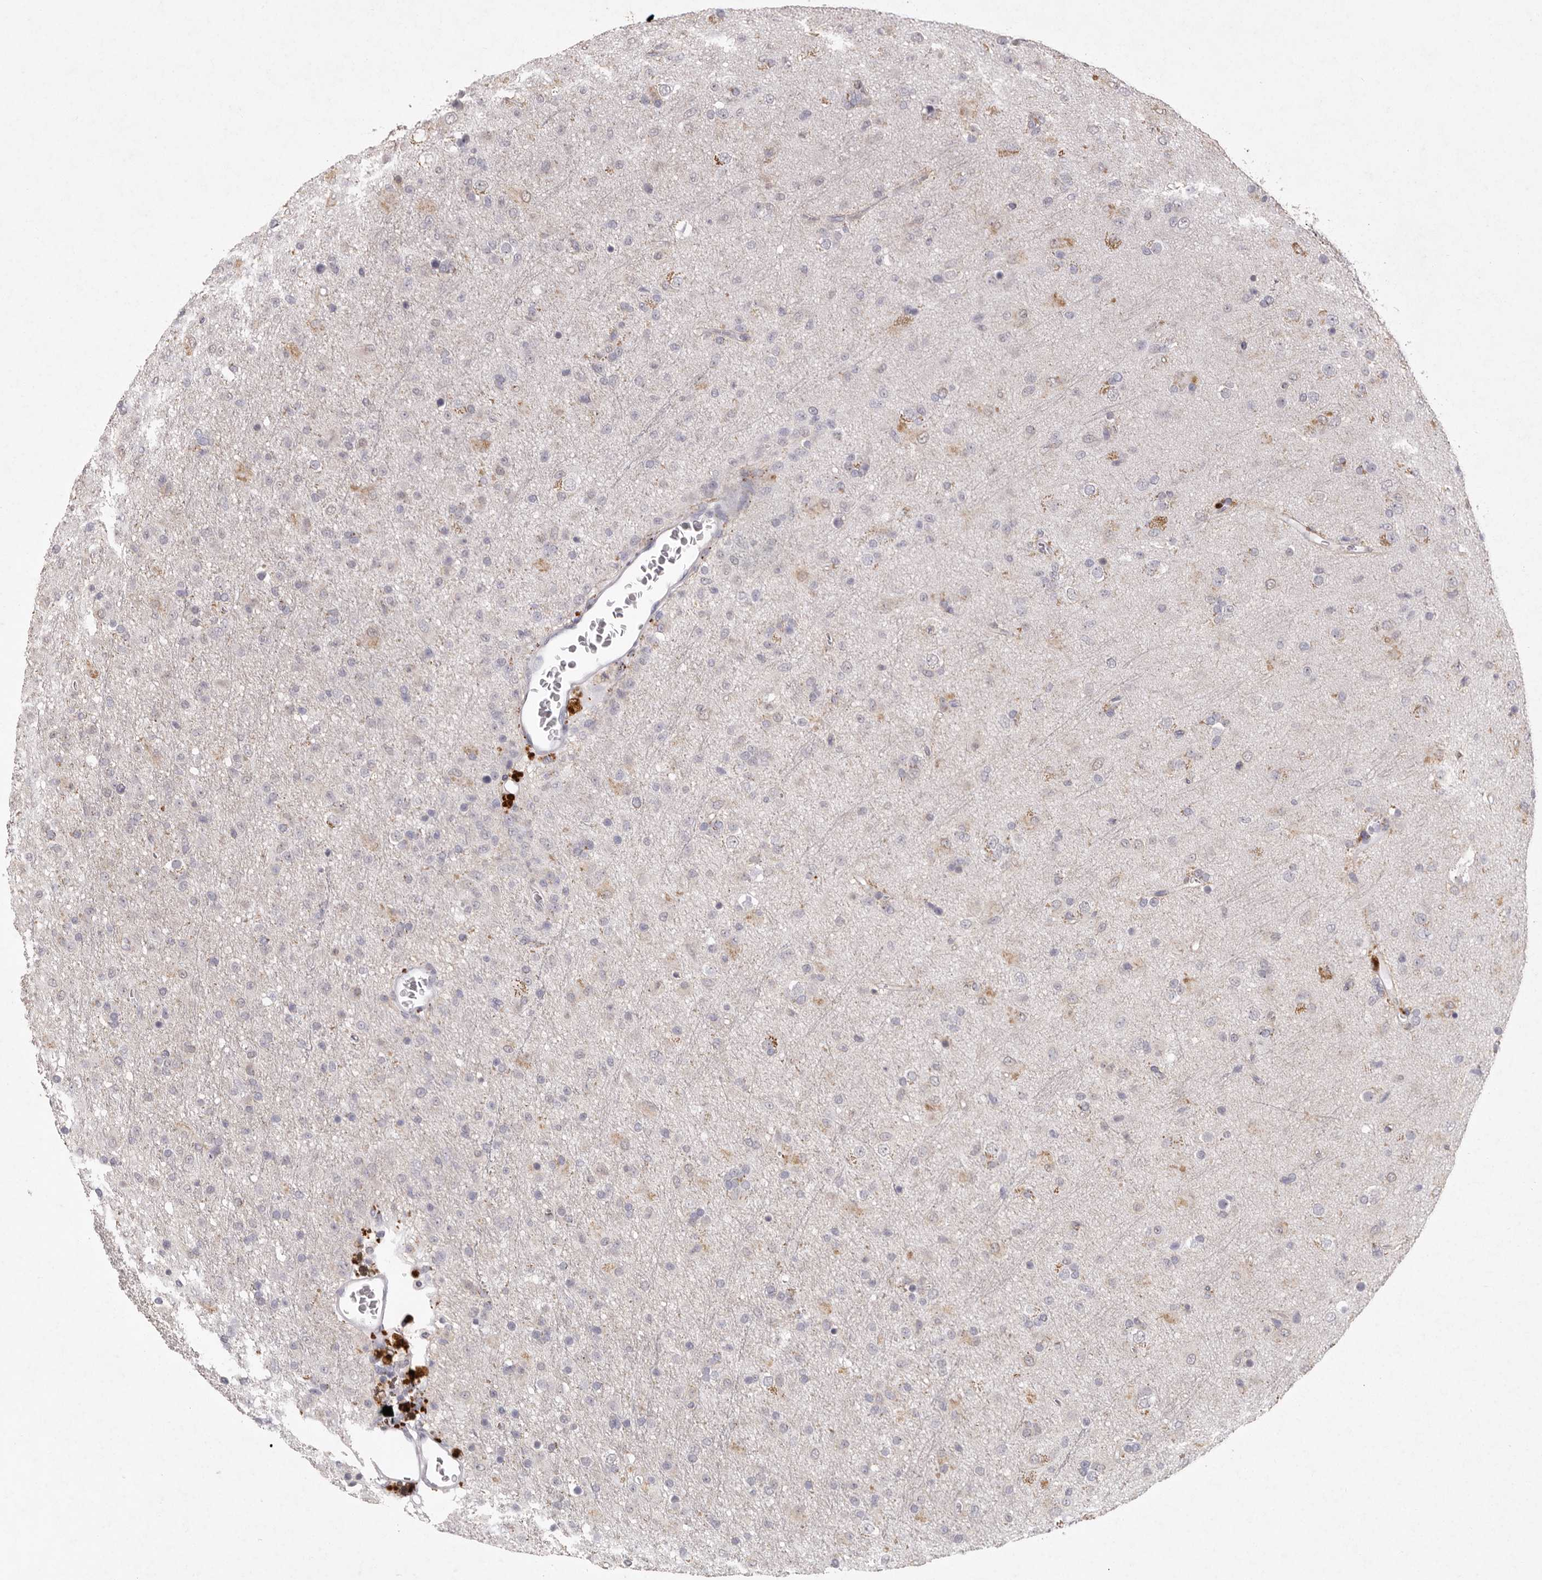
{"staining": {"intensity": "negative", "quantity": "none", "location": "none"}, "tissue": "glioma", "cell_type": "Tumor cells", "image_type": "cancer", "snomed": [{"axis": "morphology", "description": "Glioma, malignant, Low grade"}, {"axis": "topography", "description": "Brain"}], "caption": "Immunohistochemistry (IHC) histopathology image of human malignant glioma (low-grade) stained for a protein (brown), which reveals no expression in tumor cells.", "gene": "FAM185A", "patient": {"sex": "male", "age": 65}}